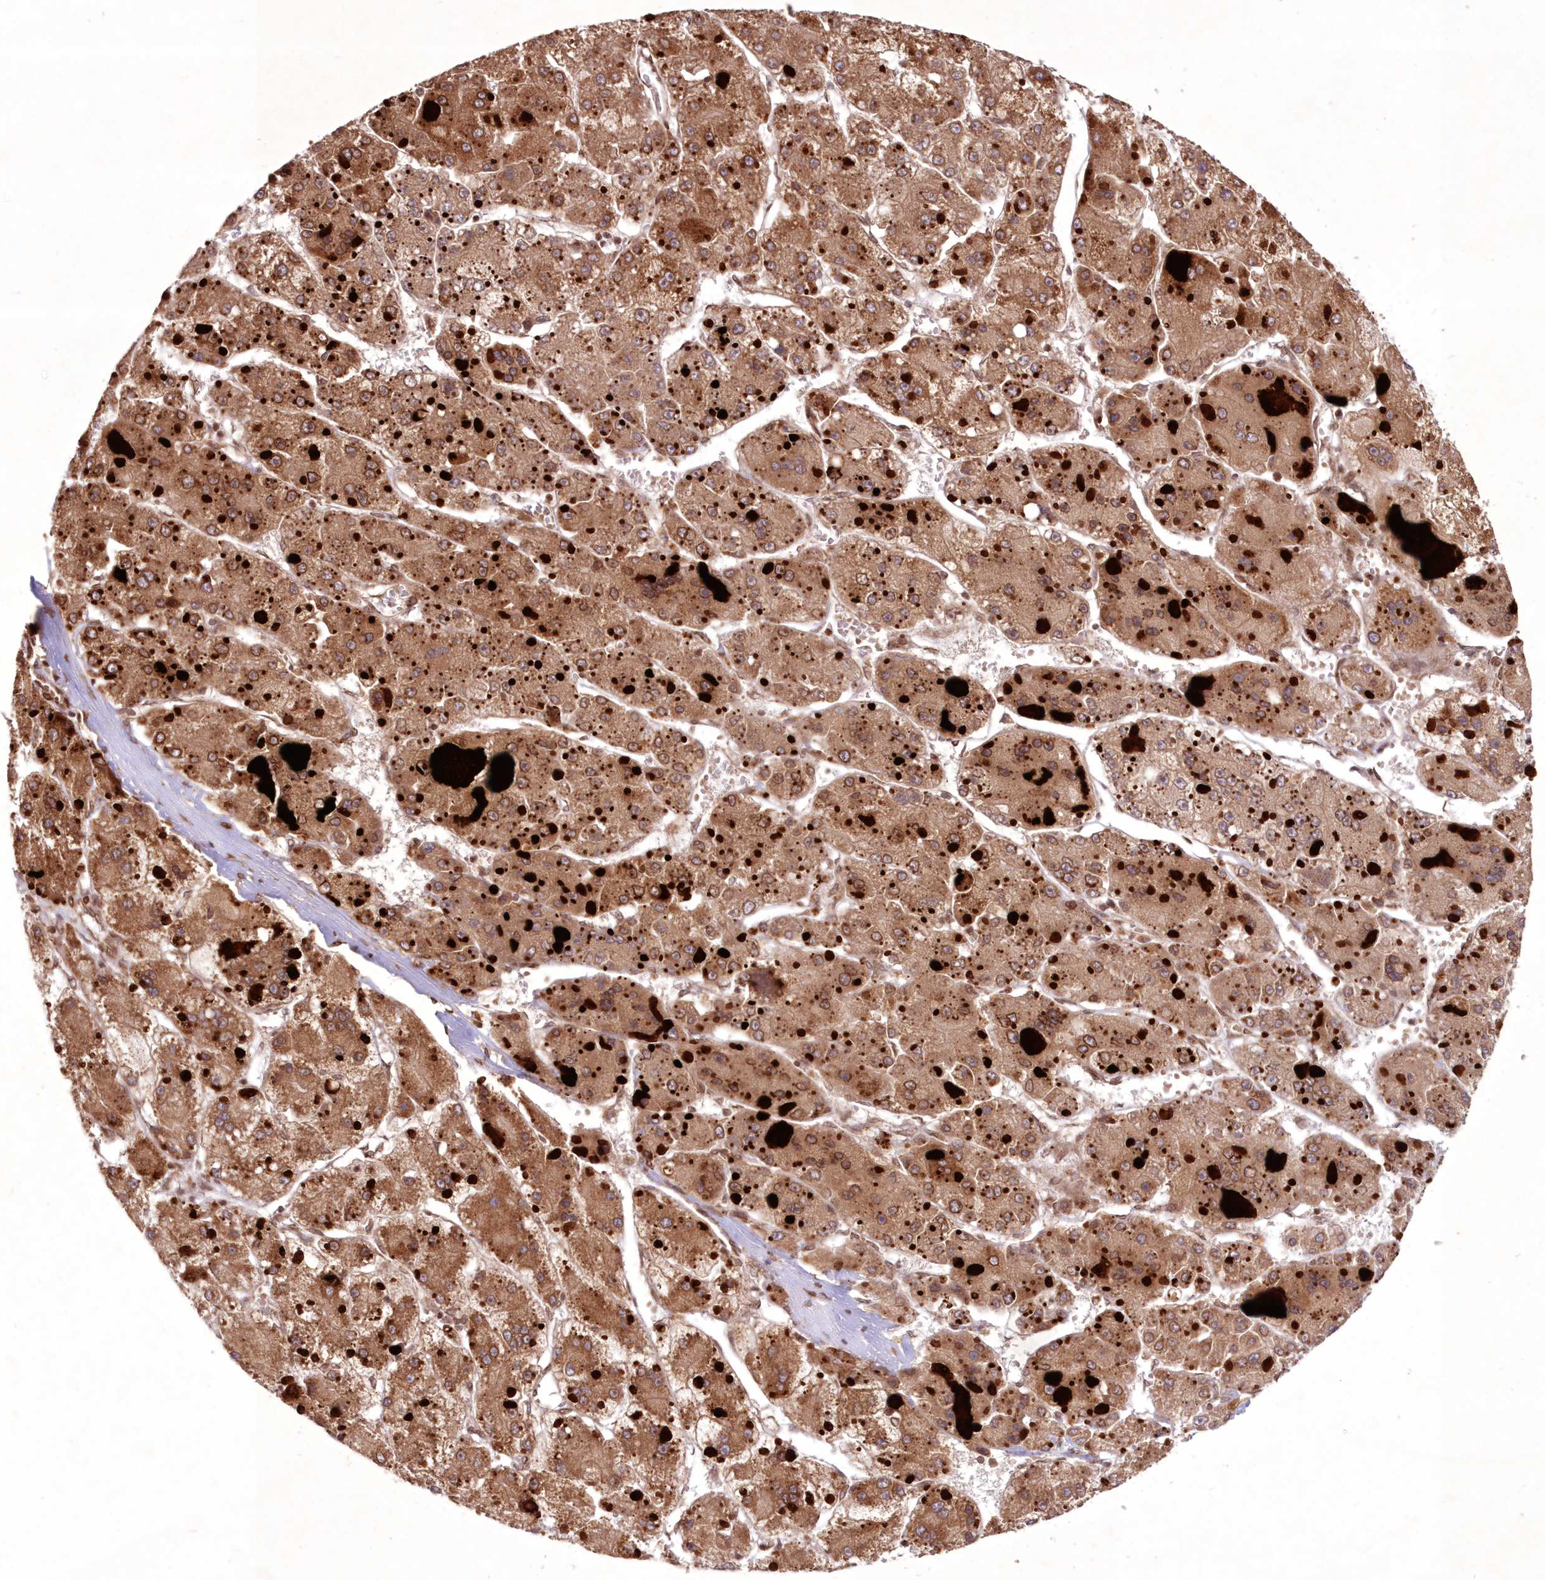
{"staining": {"intensity": "moderate", "quantity": ">75%", "location": "cytoplasmic/membranous"}, "tissue": "liver cancer", "cell_type": "Tumor cells", "image_type": "cancer", "snomed": [{"axis": "morphology", "description": "Carcinoma, Hepatocellular, NOS"}, {"axis": "topography", "description": "Liver"}], "caption": "A histopathology image of liver cancer (hepatocellular carcinoma) stained for a protein displays moderate cytoplasmic/membranous brown staining in tumor cells. (Brightfield microscopy of DAB IHC at high magnification).", "gene": "DNAJC27", "patient": {"sex": "female", "age": 73}}